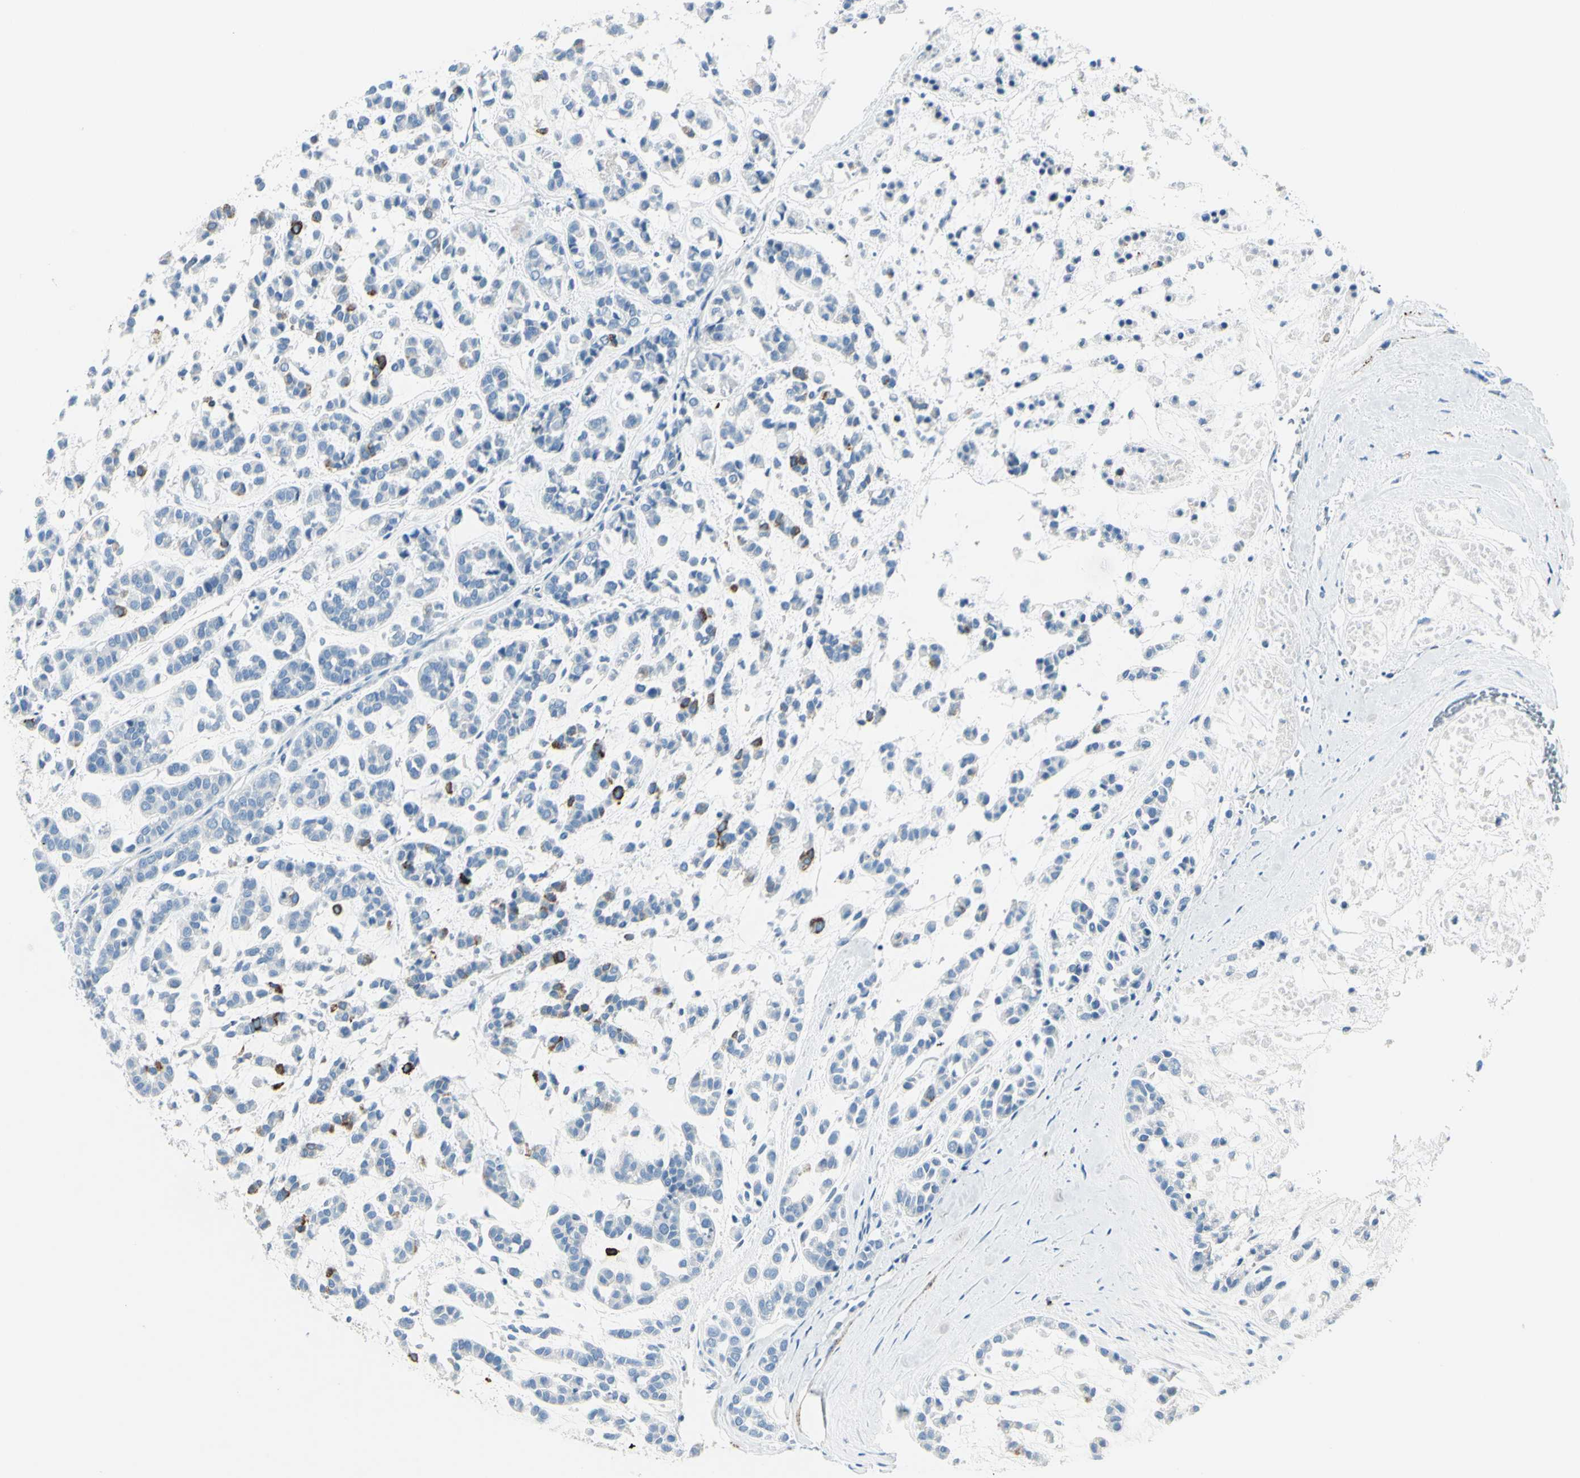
{"staining": {"intensity": "strong", "quantity": "<25%", "location": "cytoplasmic/membranous"}, "tissue": "head and neck cancer", "cell_type": "Tumor cells", "image_type": "cancer", "snomed": [{"axis": "morphology", "description": "Adenocarcinoma, NOS"}, {"axis": "morphology", "description": "Adenoma, NOS"}, {"axis": "topography", "description": "Head-Neck"}], "caption": "Protein analysis of head and neck cancer tissue exhibits strong cytoplasmic/membranous expression in about <25% of tumor cells. (DAB IHC, brown staining for protein, blue staining for nuclei).", "gene": "DLG4", "patient": {"sex": "female", "age": 55}}